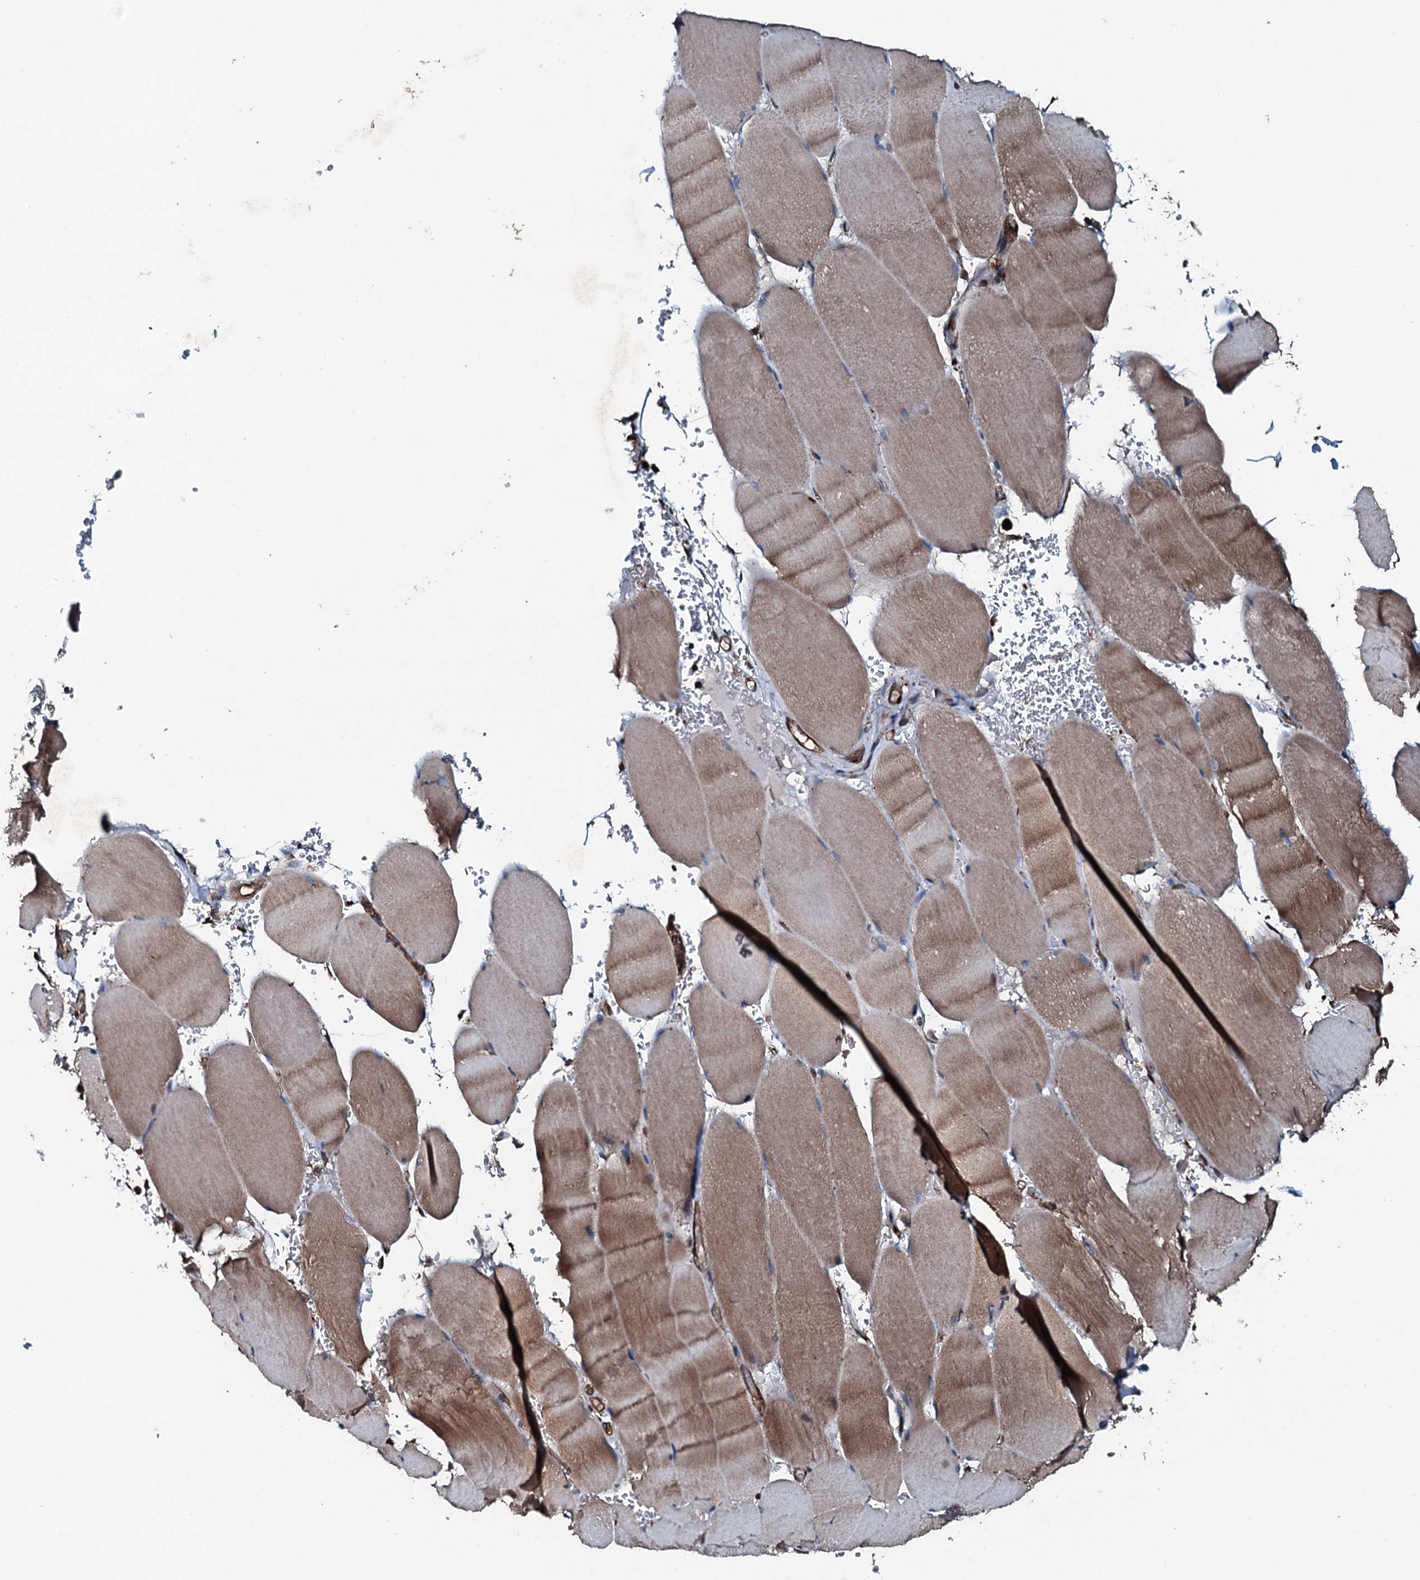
{"staining": {"intensity": "moderate", "quantity": "25%-75%", "location": "cytoplasmic/membranous"}, "tissue": "skeletal muscle", "cell_type": "Myocytes", "image_type": "normal", "snomed": [{"axis": "morphology", "description": "Normal tissue, NOS"}, {"axis": "topography", "description": "Skeletal muscle"}, {"axis": "topography", "description": "Head-Neck"}], "caption": "IHC (DAB) staining of benign skeletal muscle reveals moderate cytoplasmic/membranous protein expression in approximately 25%-75% of myocytes.", "gene": "SLC25A38", "patient": {"sex": "male", "age": 66}}